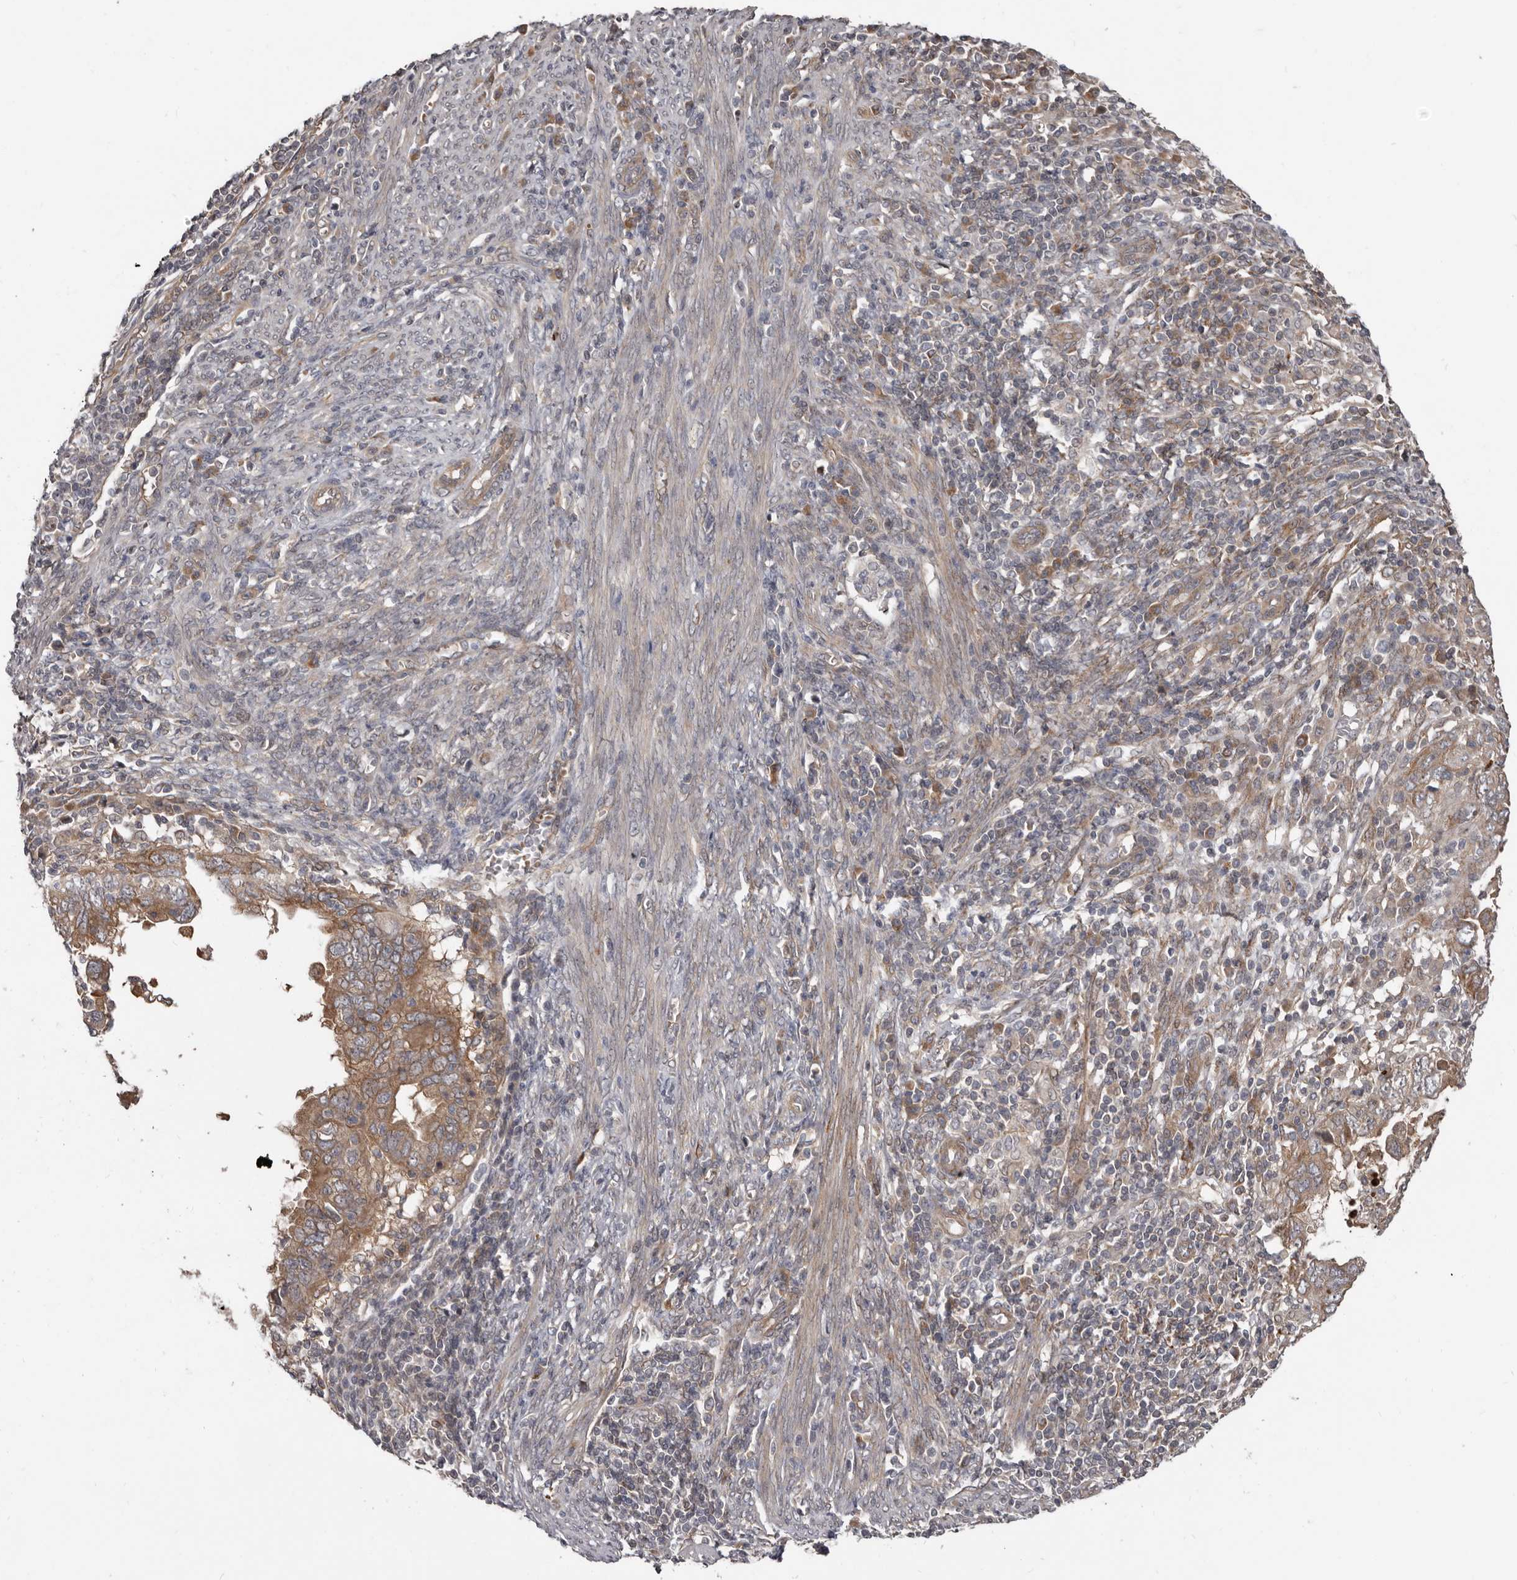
{"staining": {"intensity": "moderate", "quantity": ">75%", "location": "cytoplasmic/membranous"}, "tissue": "endometrial cancer", "cell_type": "Tumor cells", "image_type": "cancer", "snomed": [{"axis": "morphology", "description": "Adenocarcinoma, NOS"}, {"axis": "topography", "description": "Uterus"}], "caption": "Human endometrial cancer (adenocarcinoma) stained for a protein (brown) displays moderate cytoplasmic/membranous positive expression in about >75% of tumor cells.", "gene": "BAD", "patient": {"sex": "female", "age": 77}}